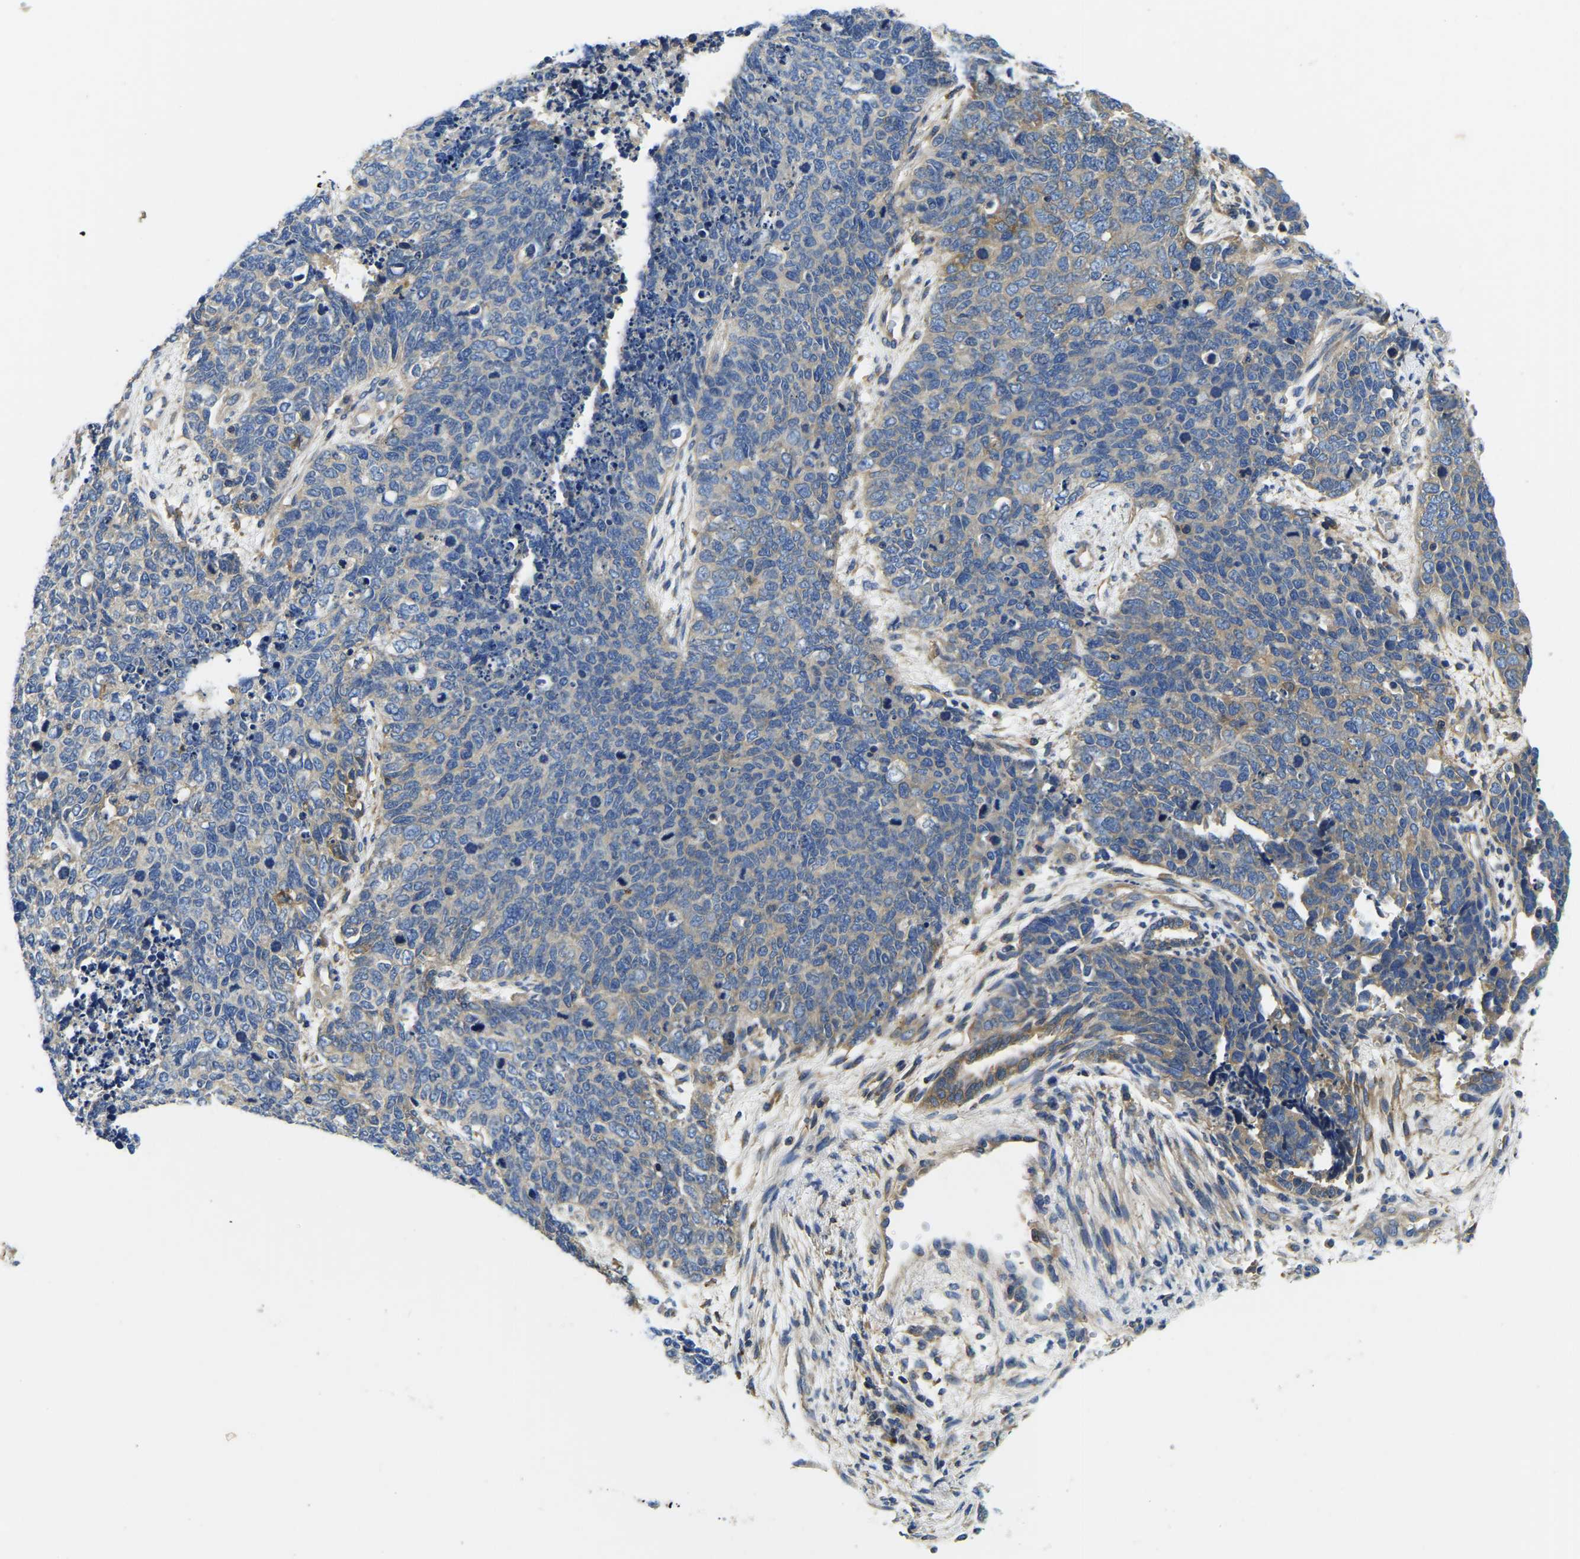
{"staining": {"intensity": "weak", "quantity": "<25%", "location": "cytoplasmic/membranous"}, "tissue": "cervical cancer", "cell_type": "Tumor cells", "image_type": "cancer", "snomed": [{"axis": "morphology", "description": "Squamous cell carcinoma, NOS"}, {"axis": "topography", "description": "Cervix"}], "caption": "High power microscopy micrograph of an IHC histopathology image of cervical cancer, revealing no significant expression in tumor cells.", "gene": "STAT2", "patient": {"sex": "female", "age": 63}}